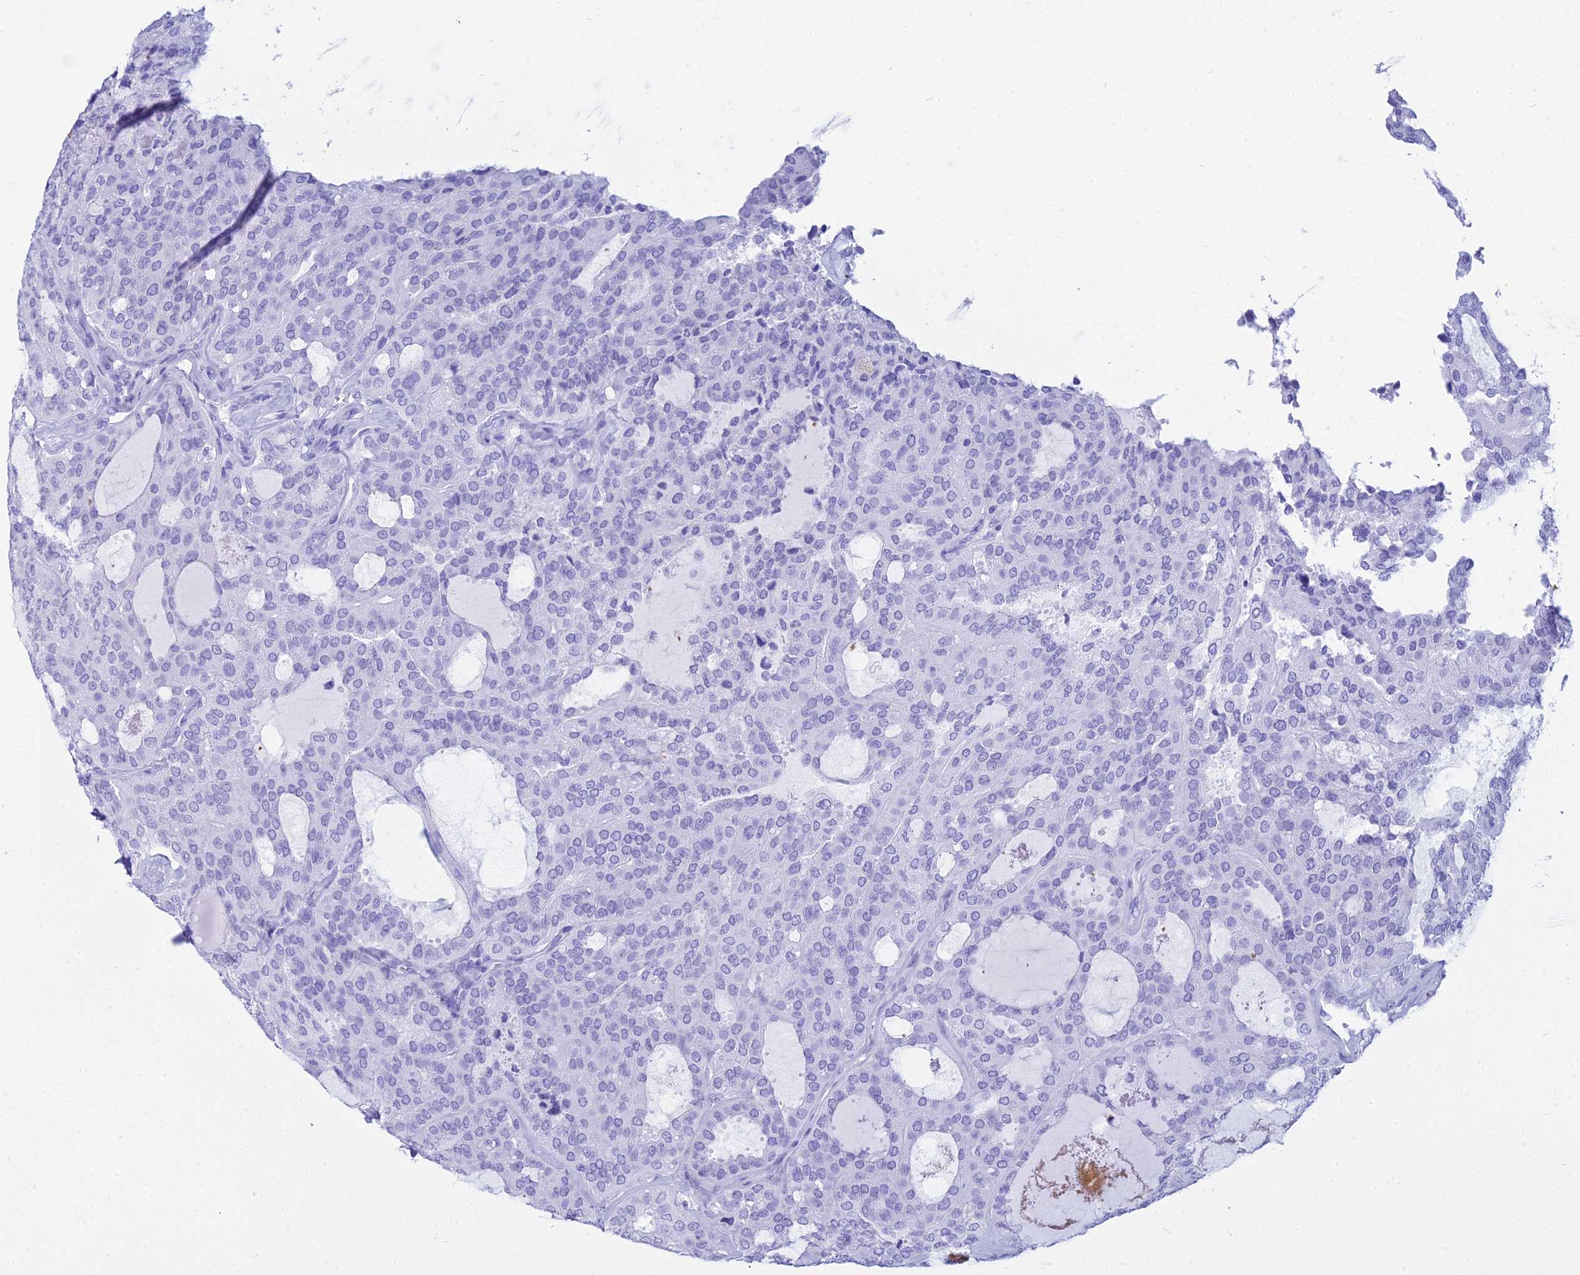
{"staining": {"intensity": "negative", "quantity": "none", "location": "none"}, "tissue": "thyroid cancer", "cell_type": "Tumor cells", "image_type": "cancer", "snomed": [{"axis": "morphology", "description": "Follicular adenoma carcinoma, NOS"}, {"axis": "topography", "description": "Thyroid gland"}], "caption": "Tumor cells are negative for protein expression in human follicular adenoma carcinoma (thyroid).", "gene": "ZNF442", "patient": {"sex": "male", "age": 75}}